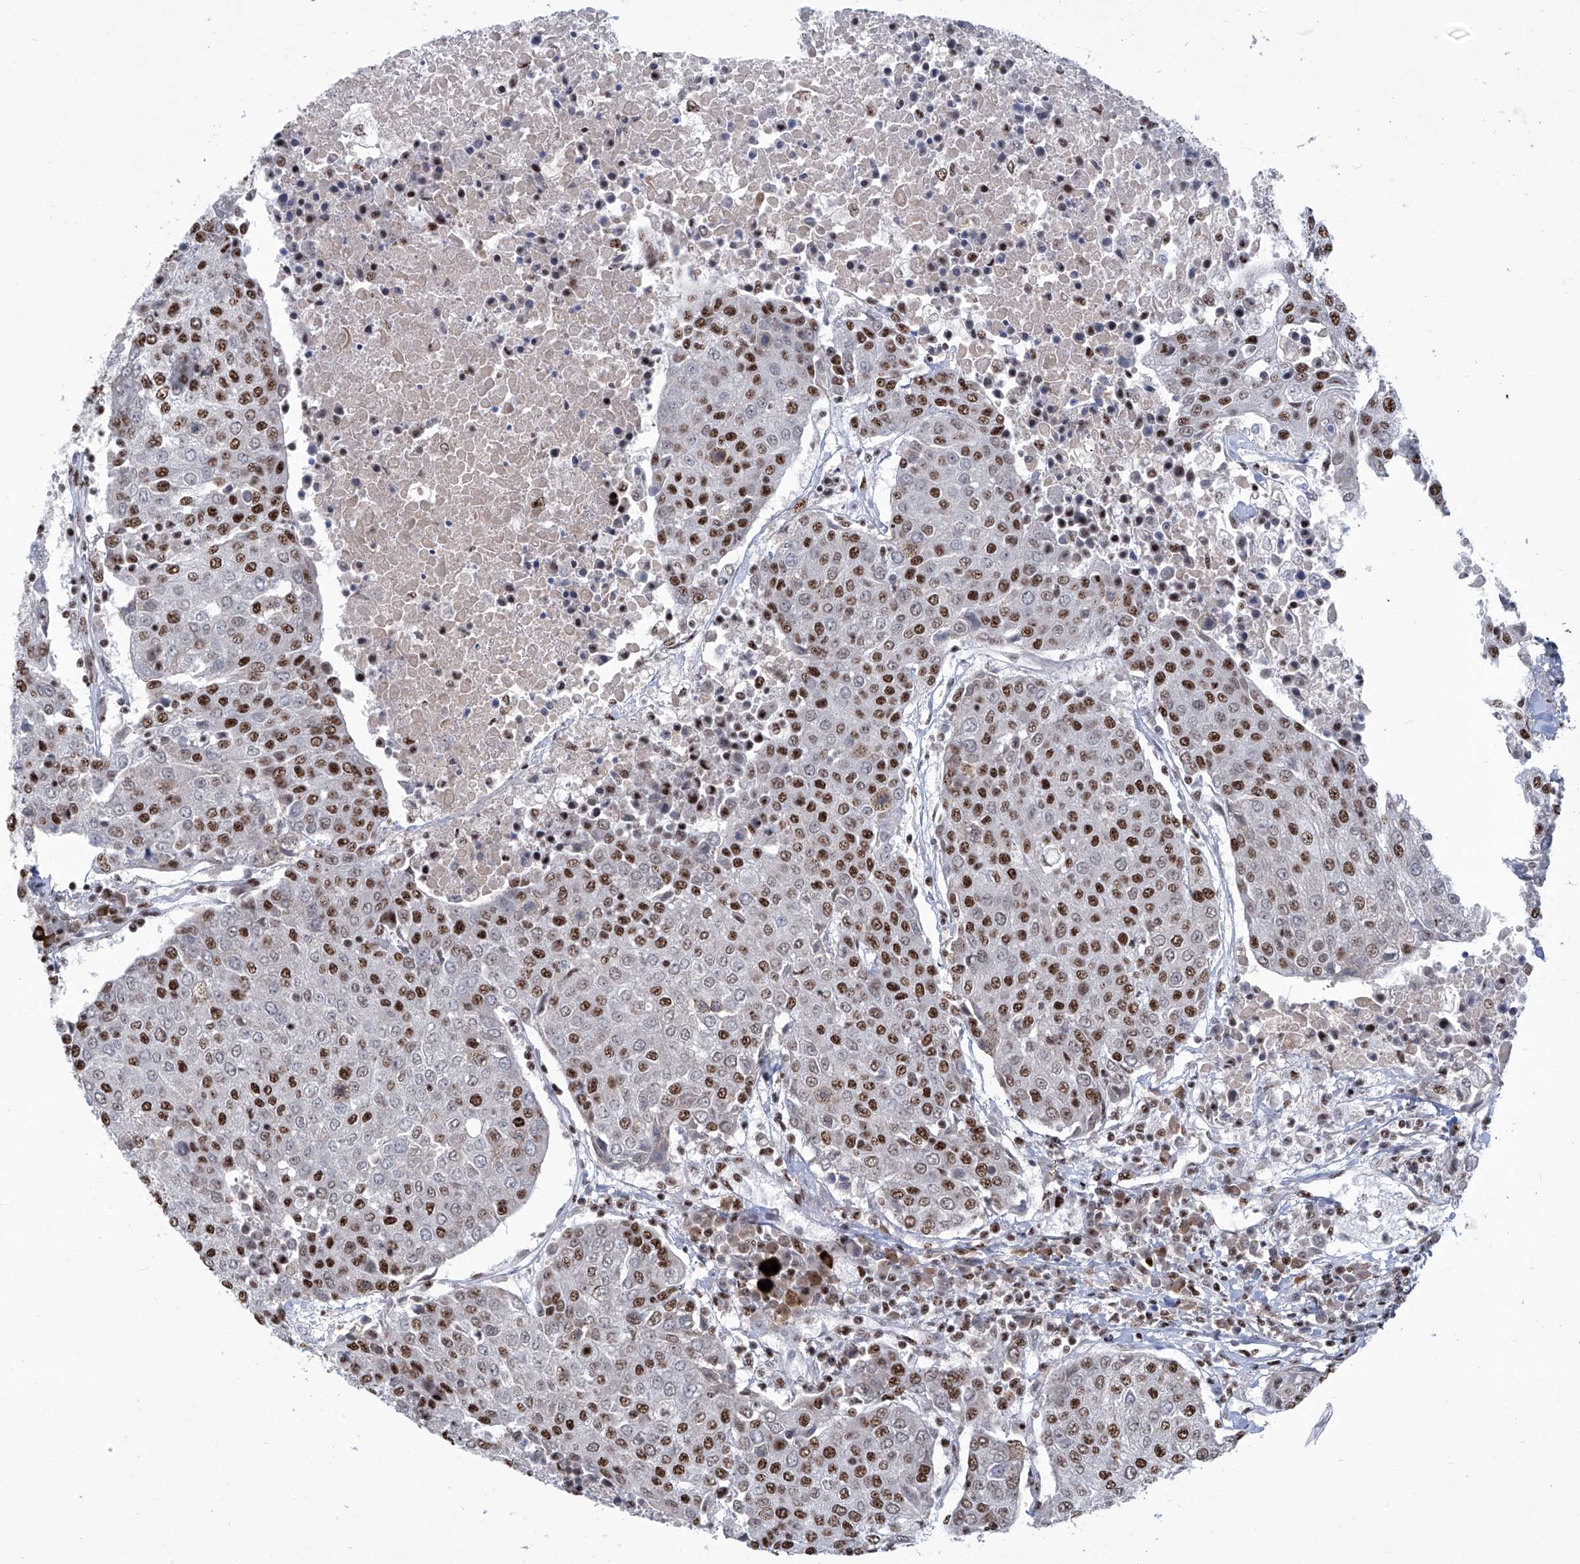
{"staining": {"intensity": "strong", "quantity": "25%-75%", "location": "nuclear"}, "tissue": "urothelial cancer", "cell_type": "Tumor cells", "image_type": "cancer", "snomed": [{"axis": "morphology", "description": "Urothelial carcinoma, High grade"}, {"axis": "topography", "description": "Urinary bladder"}], "caption": "Urothelial cancer tissue displays strong nuclear expression in about 25%-75% of tumor cells, visualized by immunohistochemistry.", "gene": "FBXL4", "patient": {"sex": "female", "age": 85}}